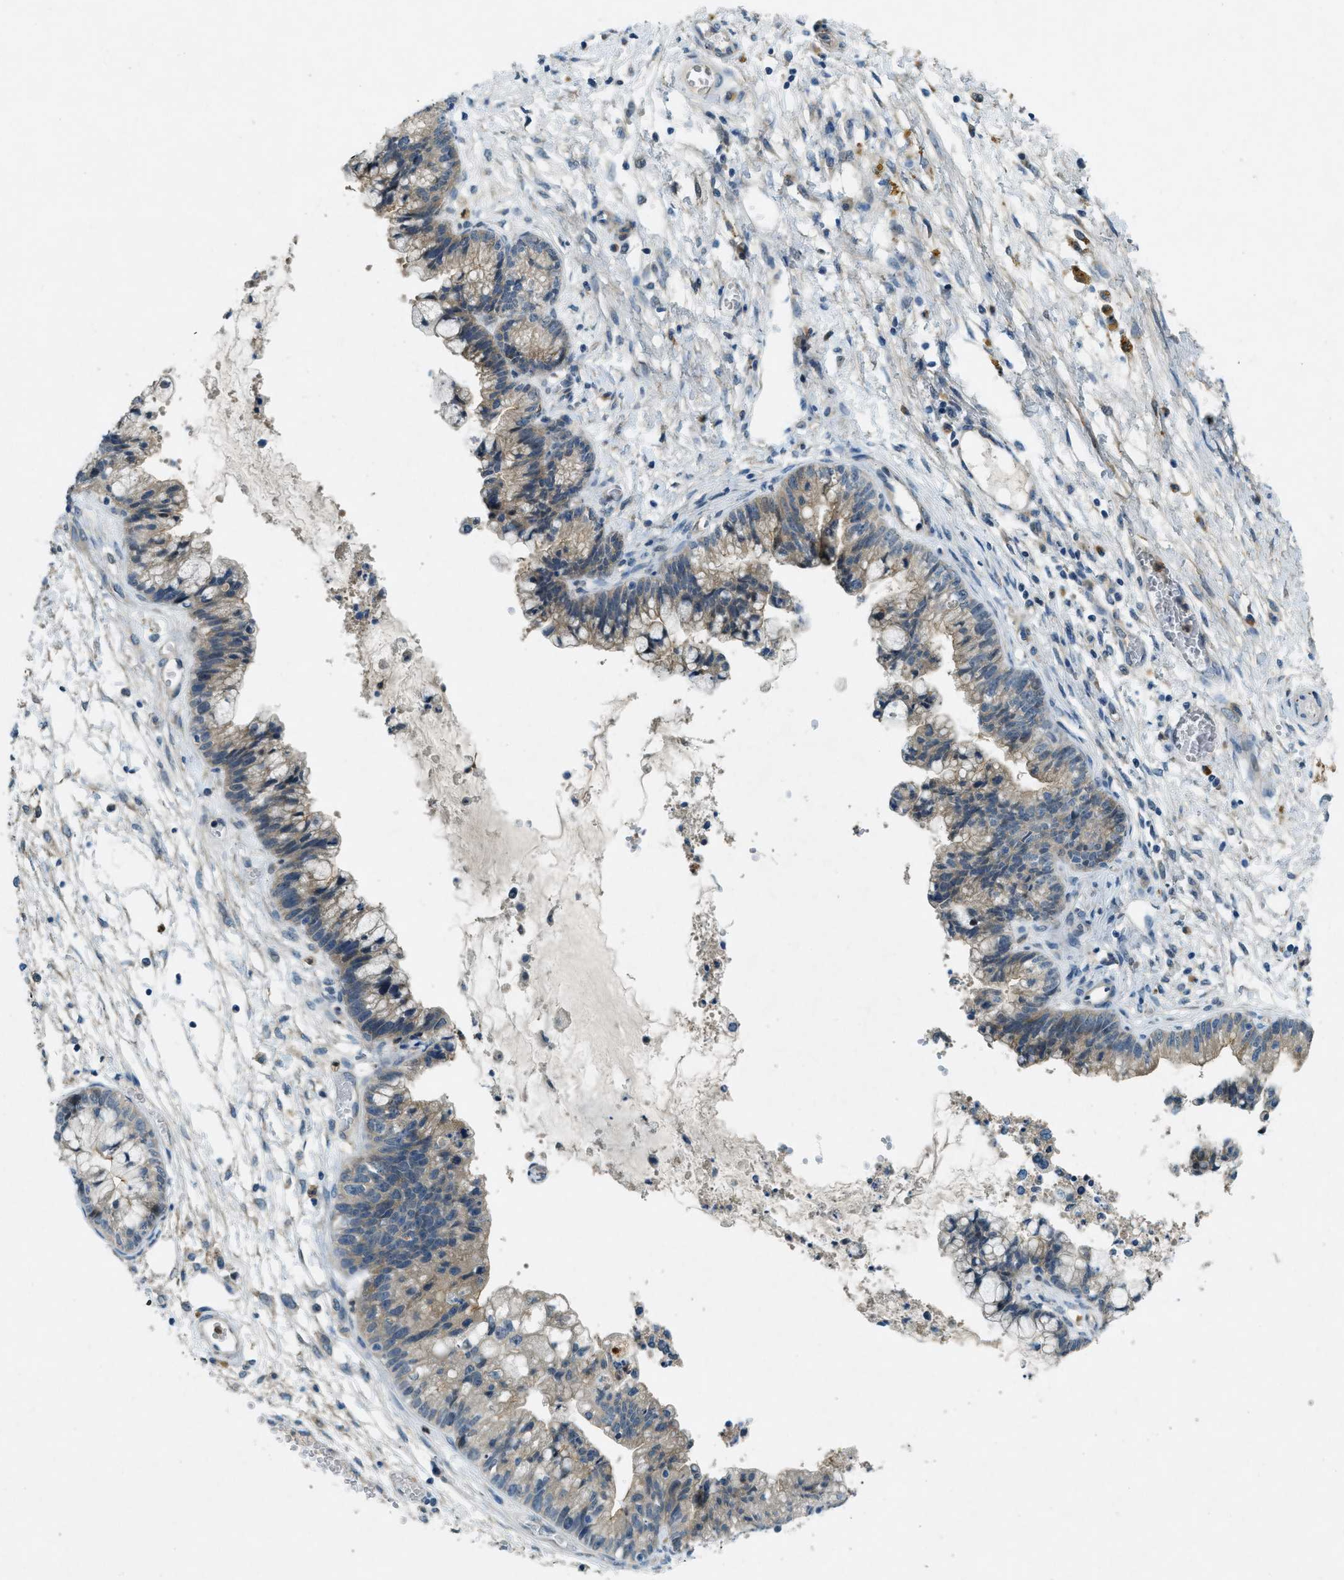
{"staining": {"intensity": "weak", "quantity": "25%-75%", "location": "cytoplasmic/membranous"}, "tissue": "cervical cancer", "cell_type": "Tumor cells", "image_type": "cancer", "snomed": [{"axis": "morphology", "description": "Adenocarcinoma, NOS"}, {"axis": "topography", "description": "Cervix"}], "caption": "Tumor cells display low levels of weak cytoplasmic/membranous staining in about 25%-75% of cells in human cervical cancer.", "gene": "SNX14", "patient": {"sex": "female", "age": 44}}